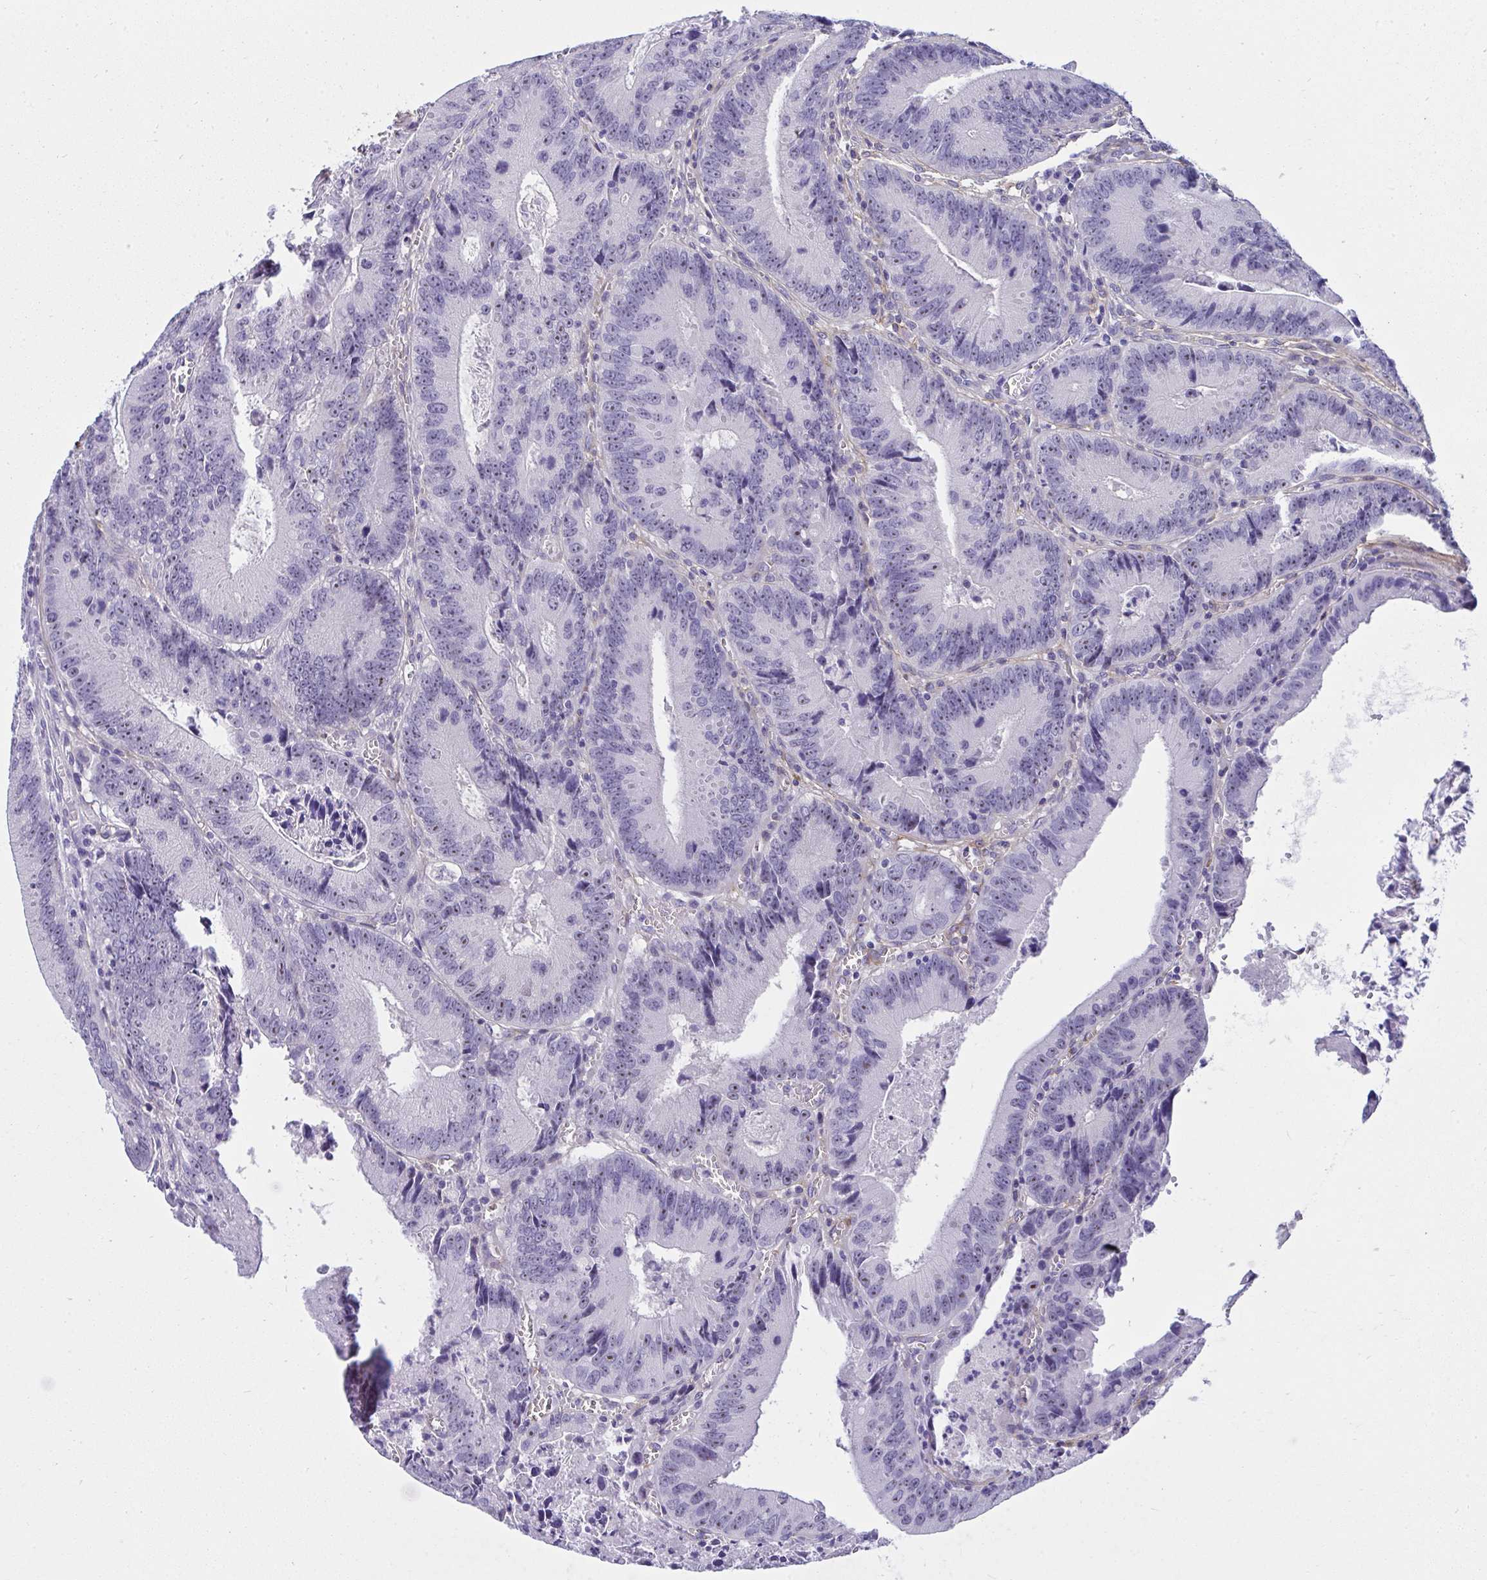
{"staining": {"intensity": "negative", "quantity": "none", "location": "none"}, "tissue": "colorectal cancer", "cell_type": "Tumor cells", "image_type": "cancer", "snomed": [{"axis": "morphology", "description": "Adenocarcinoma, NOS"}, {"axis": "topography", "description": "Rectum"}], "caption": "An immunohistochemistry histopathology image of colorectal cancer is shown. There is no staining in tumor cells of colorectal cancer.", "gene": "LHFPL6", "patient": {"sex": "female", "age": 81}}